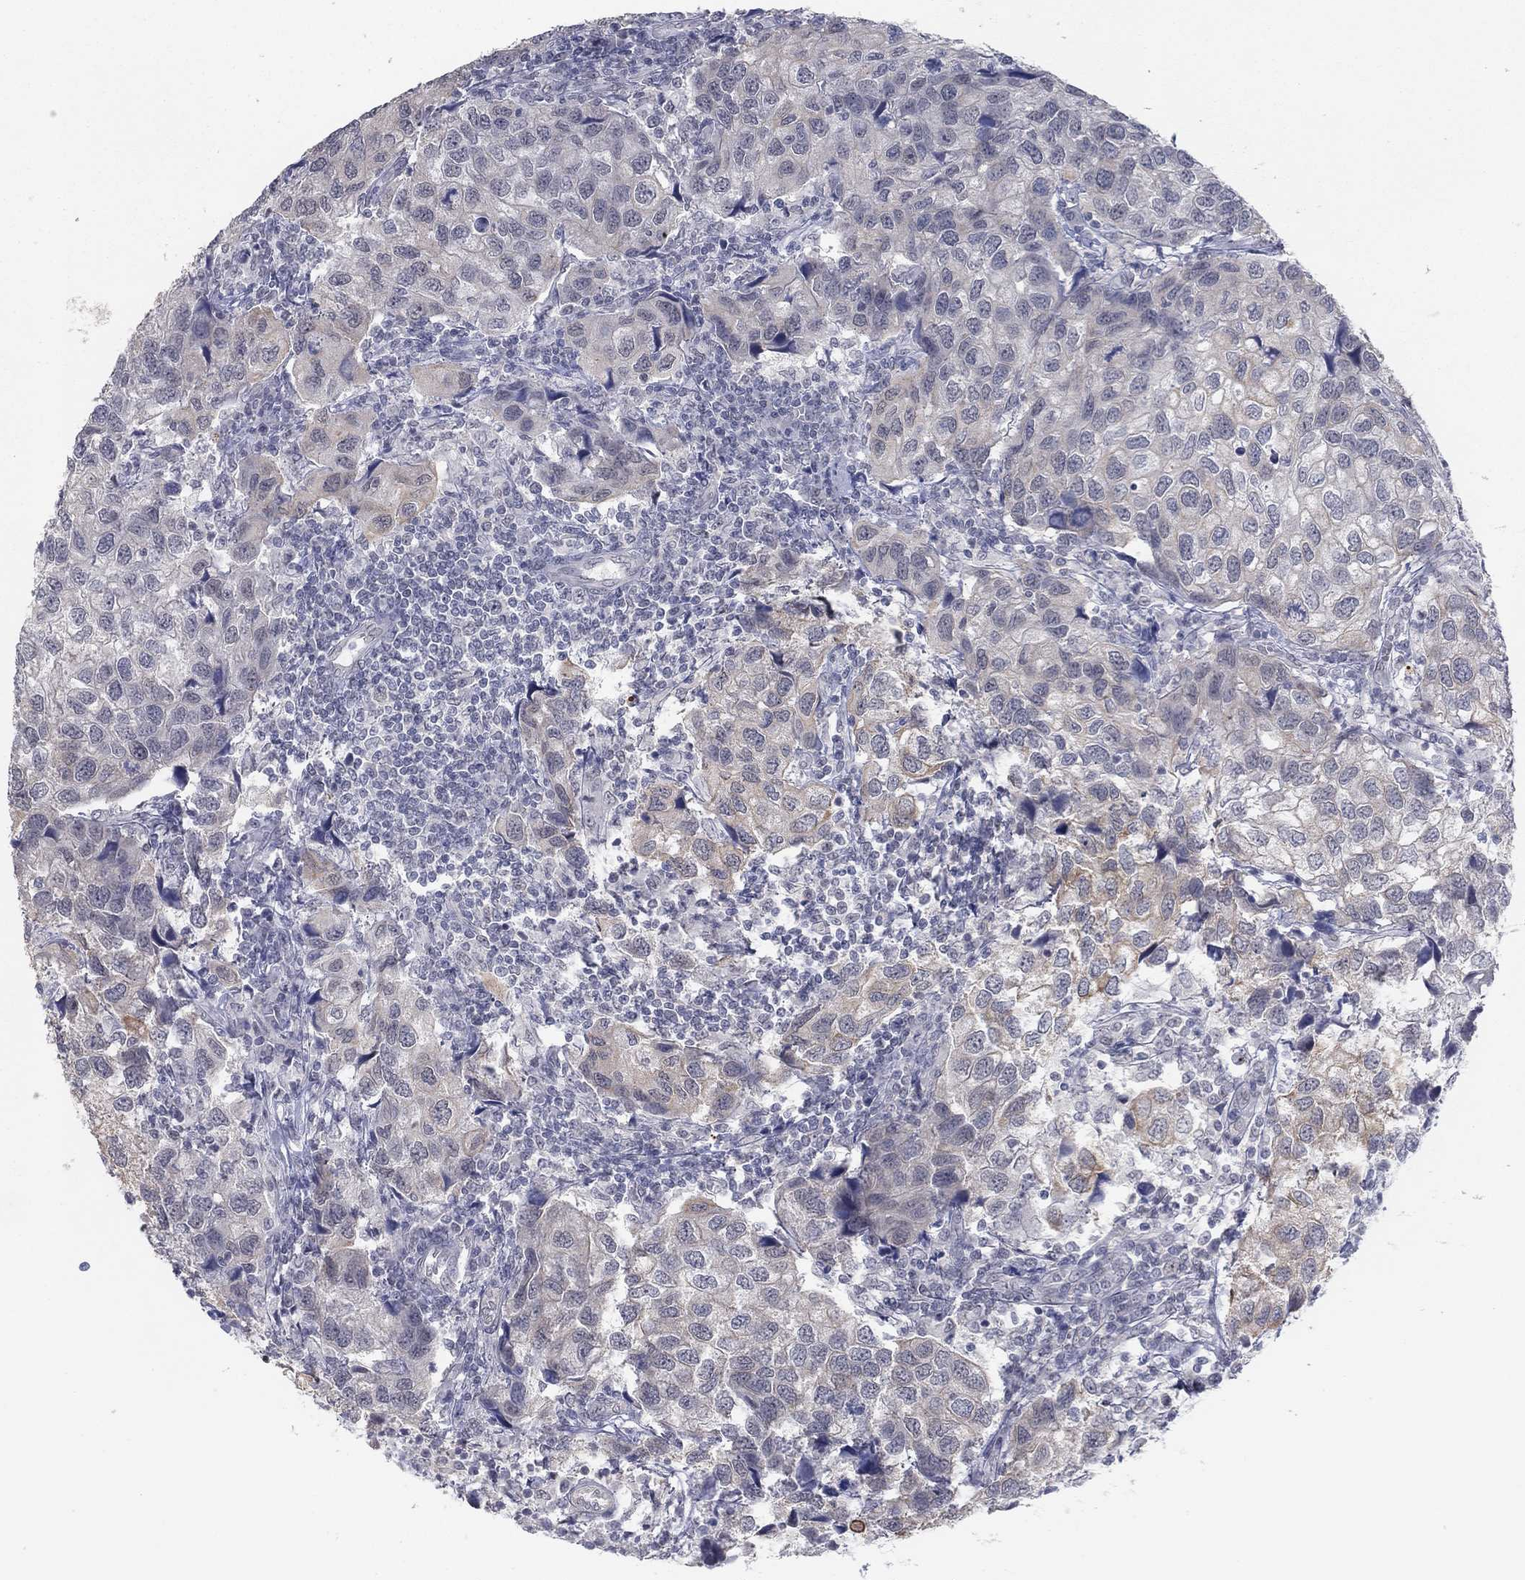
{"staining": {"intensity": "weak", "quantity": "25%-75%", "location": "cytoplasmic/membranous"}, "tissue": "urothelial cancer", "cell_type": "Tumor cells", "image_type": "cancer", "snomed": [{"axis": "morphology", "description": "Urothelial carcinoma, High grade"}, {"axis": "topography", "description": "Urinary bladder"}], "caption": "Tumor cells show weak cytoplasmic/membranous expression in about 25%-75% of cells in urothelial cancer.", "gene": "SLC22A2", "patient": {"sex": "male", "age": 79}}